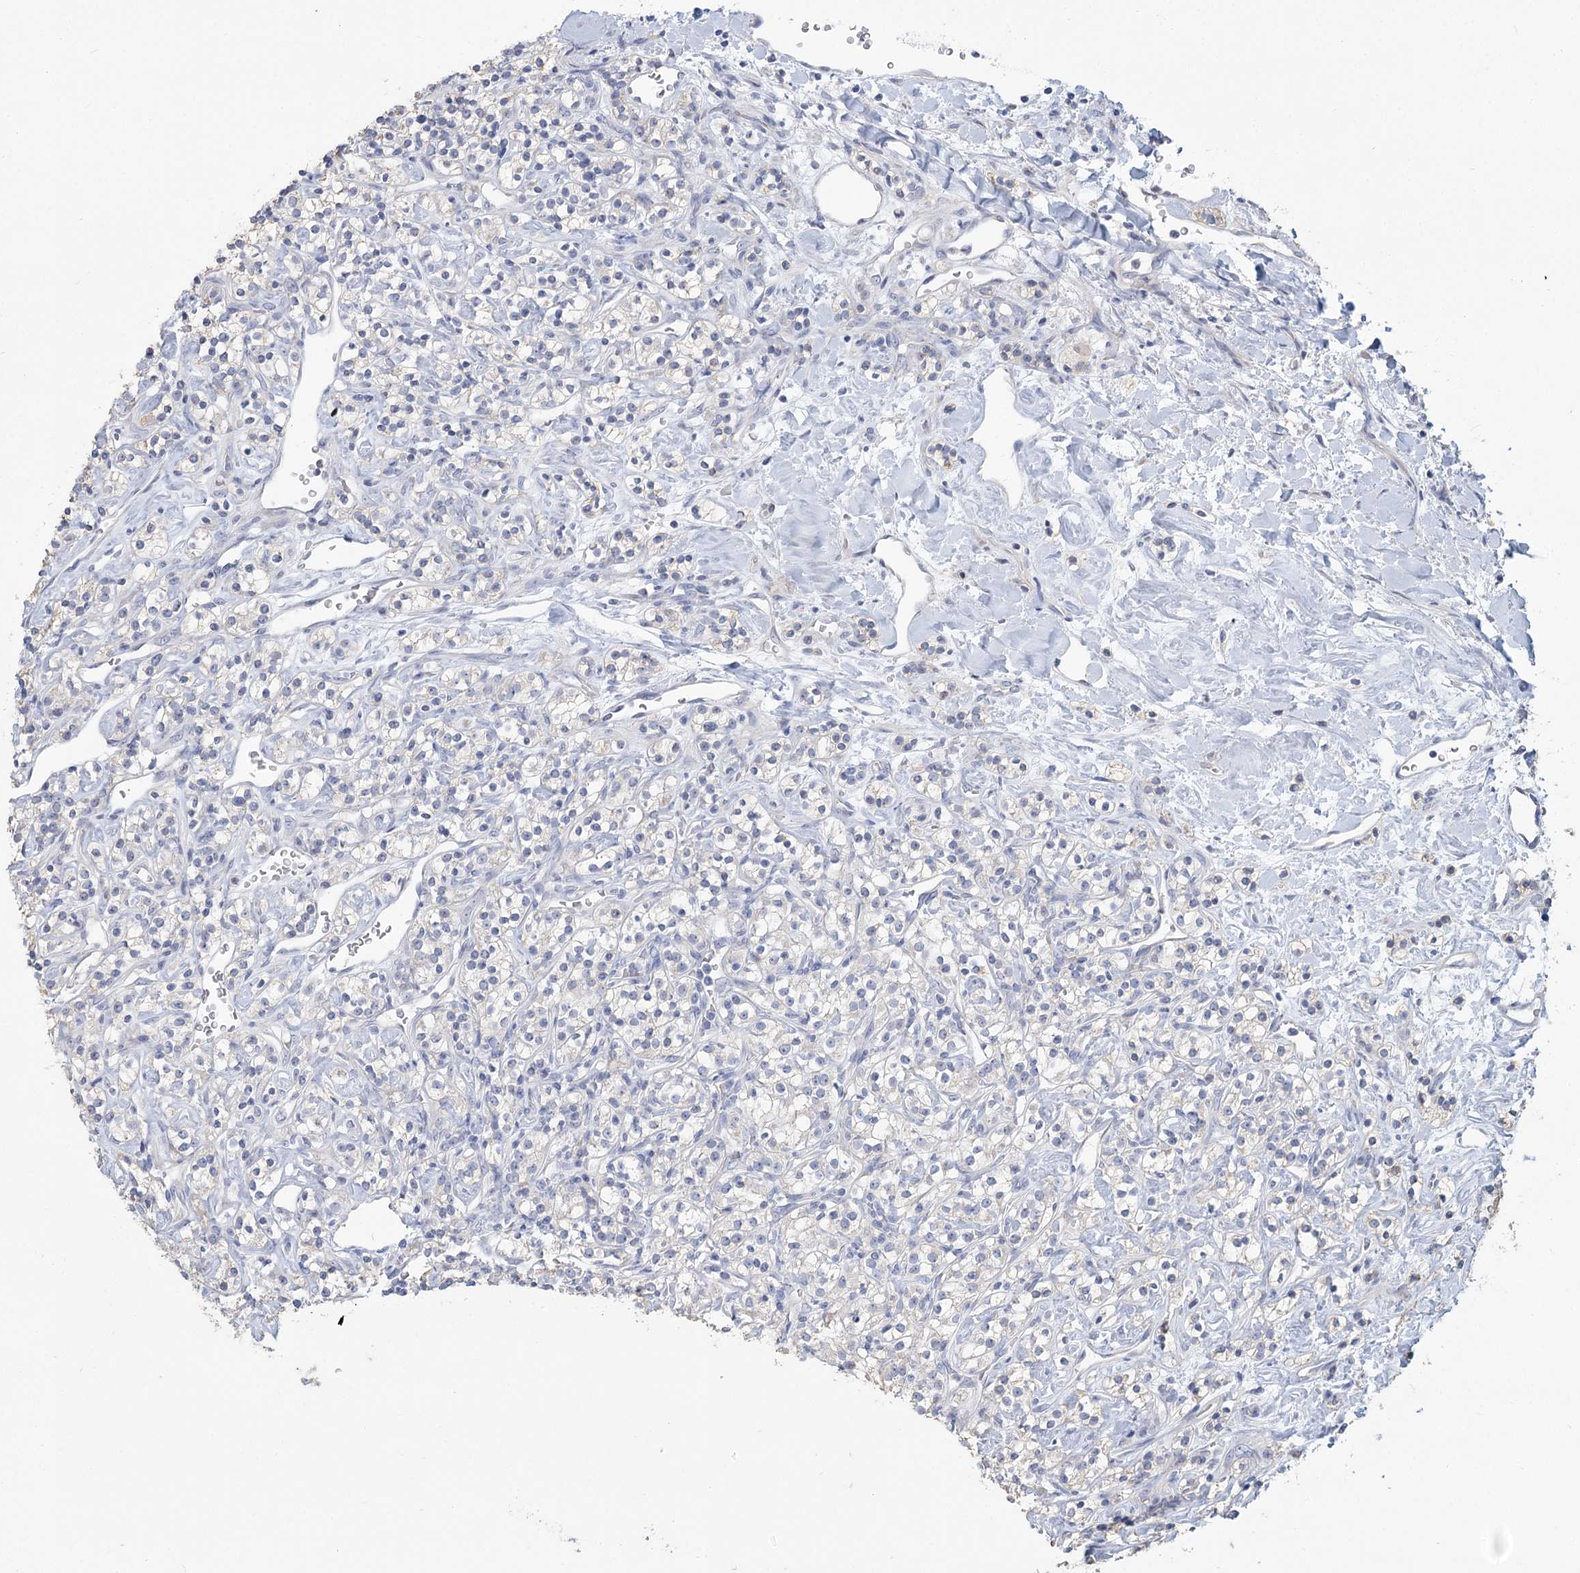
{"staining": {"intensity": "negative", "quantity": "none", "location": "none"}, "tissue": "renal cancer", "cell_type": "Tumor cells", "image_type": "cancer", "snomed": [{"axis": "morphology", "description": "Adenocarcinoma, NOS"}, {"axis": "topography", "description": "Kidney"}], "caption": "This is an immunohistochemistry (IHC) micrograph of human adenocarcinoma (renal). There is no expression in tumor cells.", "gene": "CNTLN", "patient": {"sex": "male", "age": 77}}